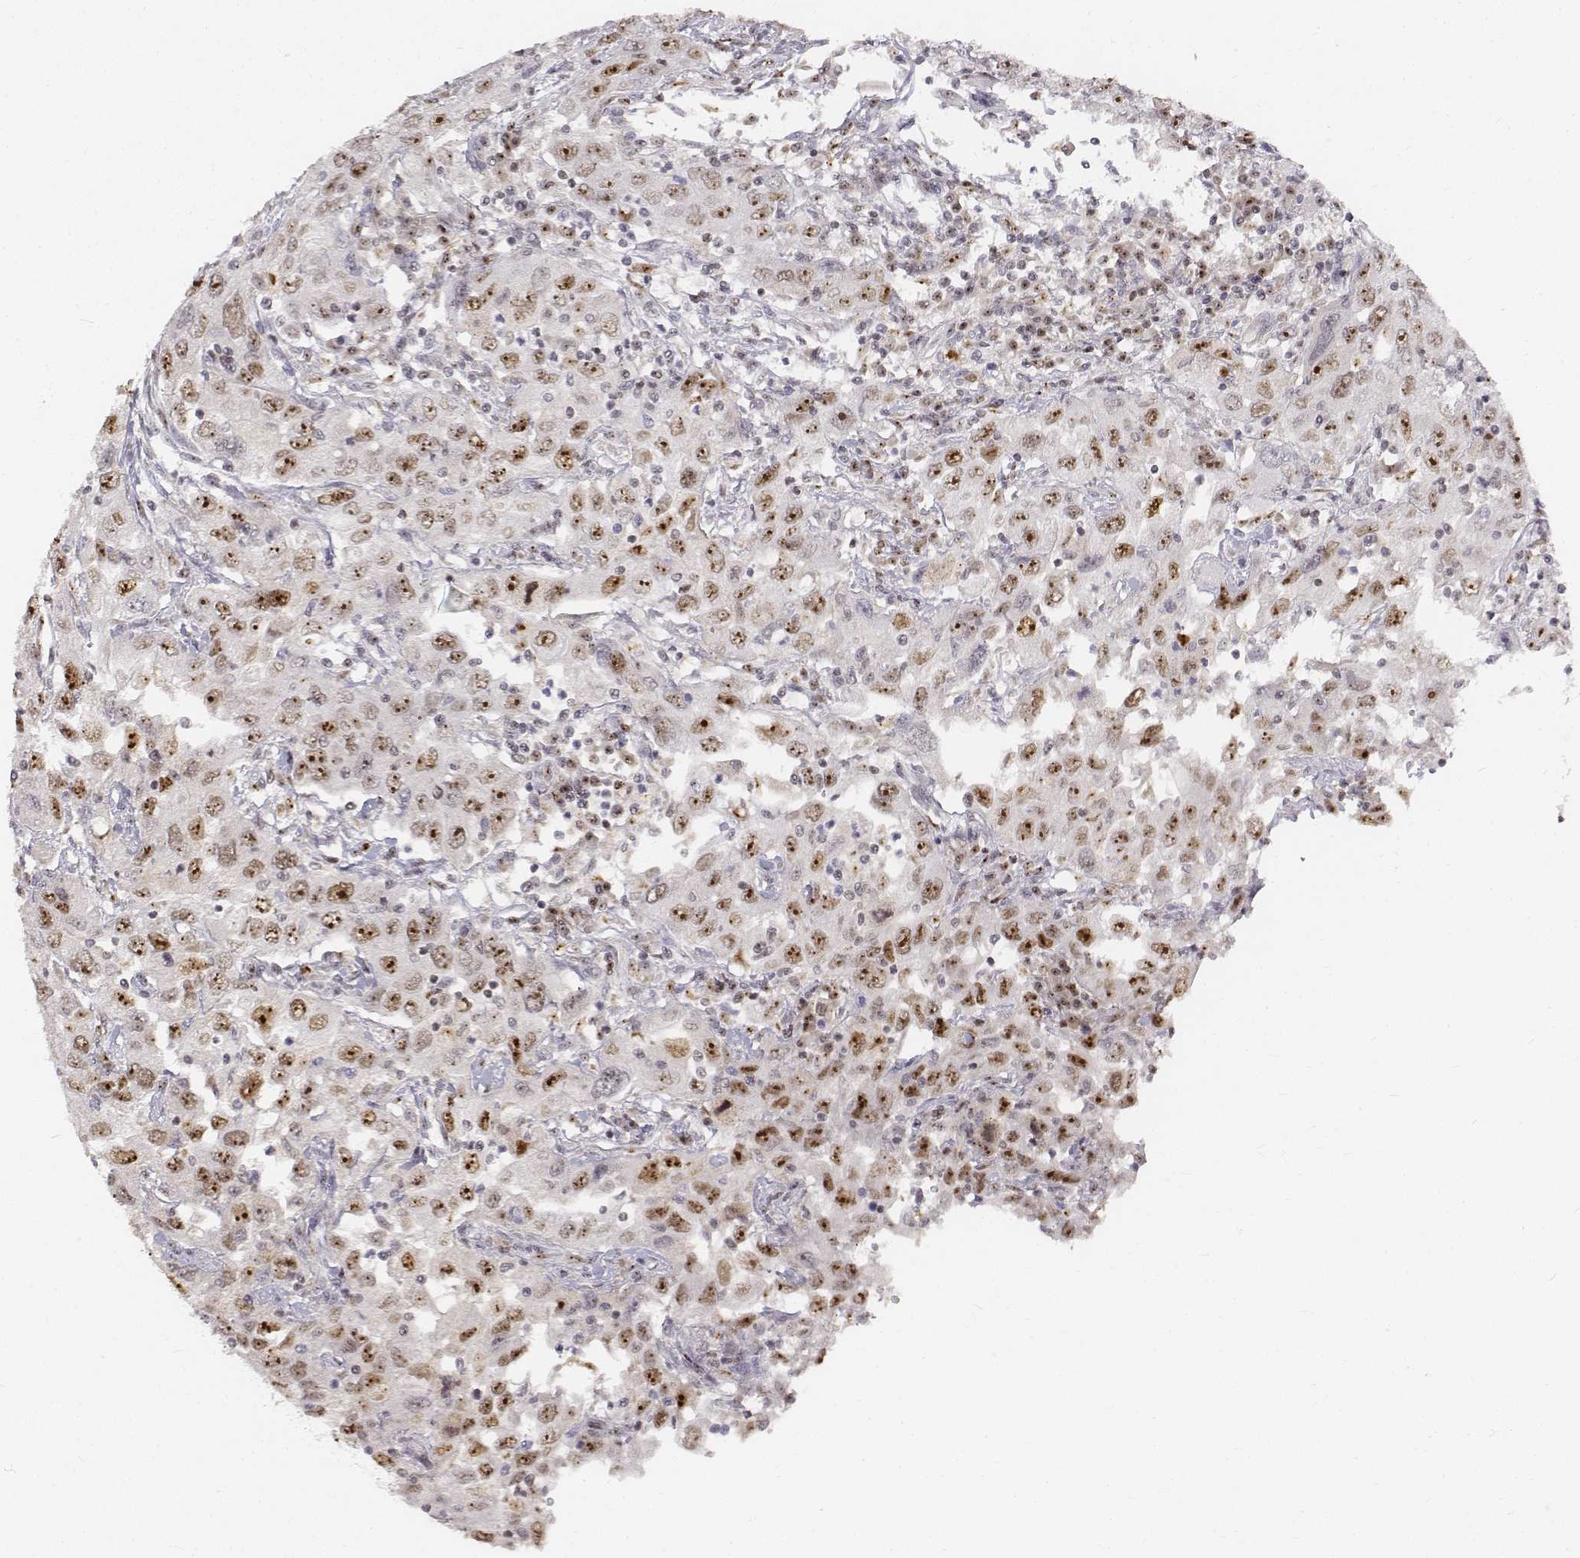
{"staining": {"intensity": "moderate", "quantity": ">75%", "location": "nuclear"}, "tissue": "urothelial cancer", "cell_type": "Tumor cells", "image_type": "cancer", "snomed": [{"axis": "morphology", "description": "Urothelial carcinoma, High grade"}, {"axis": "topography", "description": "Urinary bladder"}], "caption": "High-grade urothelial carcinoma was stained to show a protein in brown. There is medium levels of moderate nuclear positivity in about >75% of tumor cells. (brown staining indicates protein expression, while blue staining denotes nuclei).", "gene": "PHF6", "patient": {"sex": "male", "age": 76}}